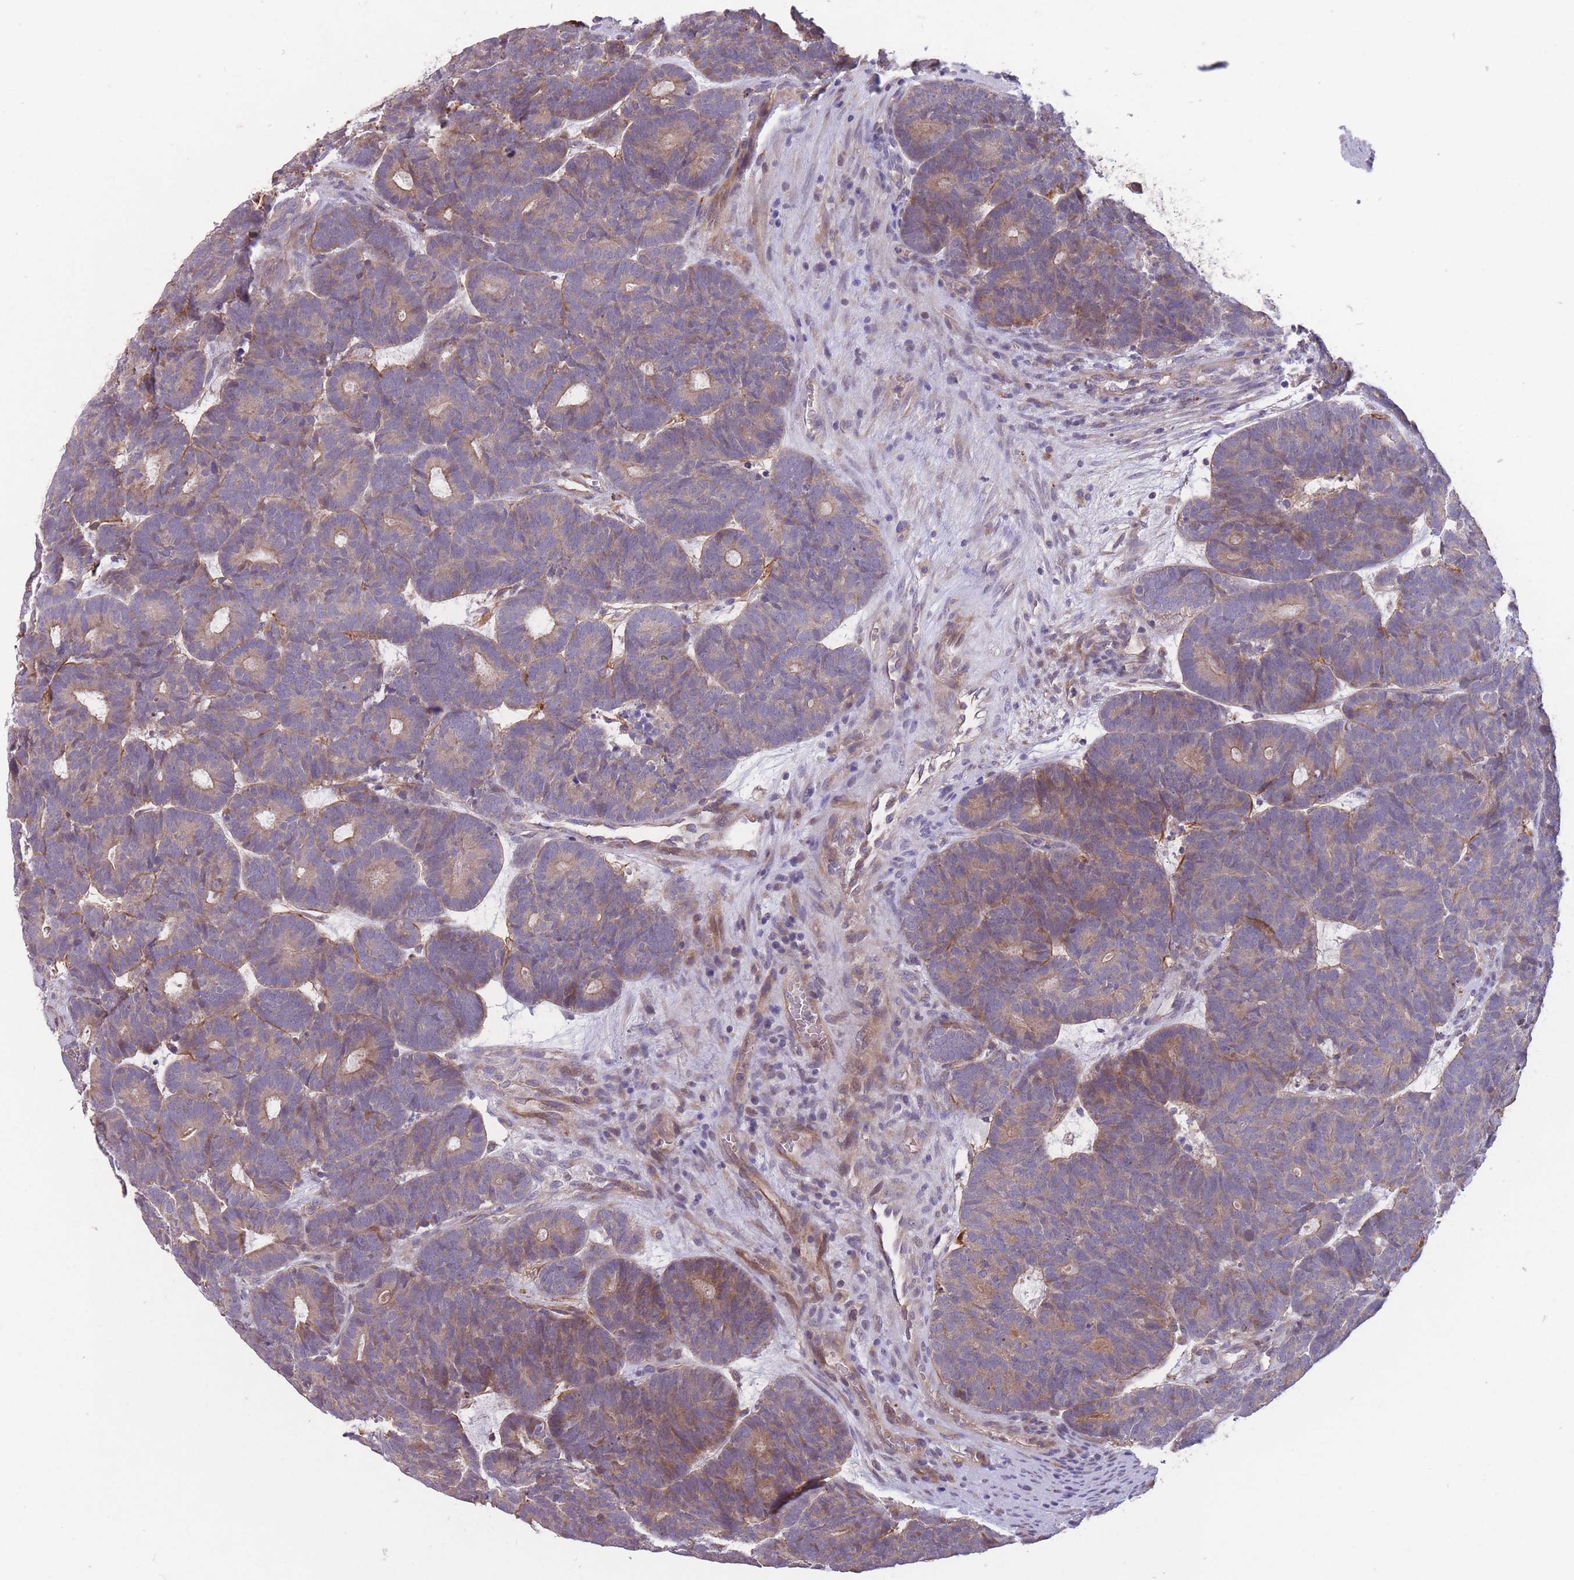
{"staining": {"intensity": "weak", "quantity": "25%-75%", "location": "cytoplasmic/membranous"}, "tissue": "head and neck cancer", "cell_type": "Tumor cells", "image_type": "cancer", "snomed": [{"axis": "morphology", "description": "Adenocarcinoma, NOS"}, {"axis": "topography", "description": "Head-Neck"}], "caption": "Head and neck cancer stained with immunohistochemistry shows weak cytoplasmic/membranous staining in approximately 25%-75% of tumor cells.", "gene": "ITPKC", "patient": {"sex": "female", "age": 81}}